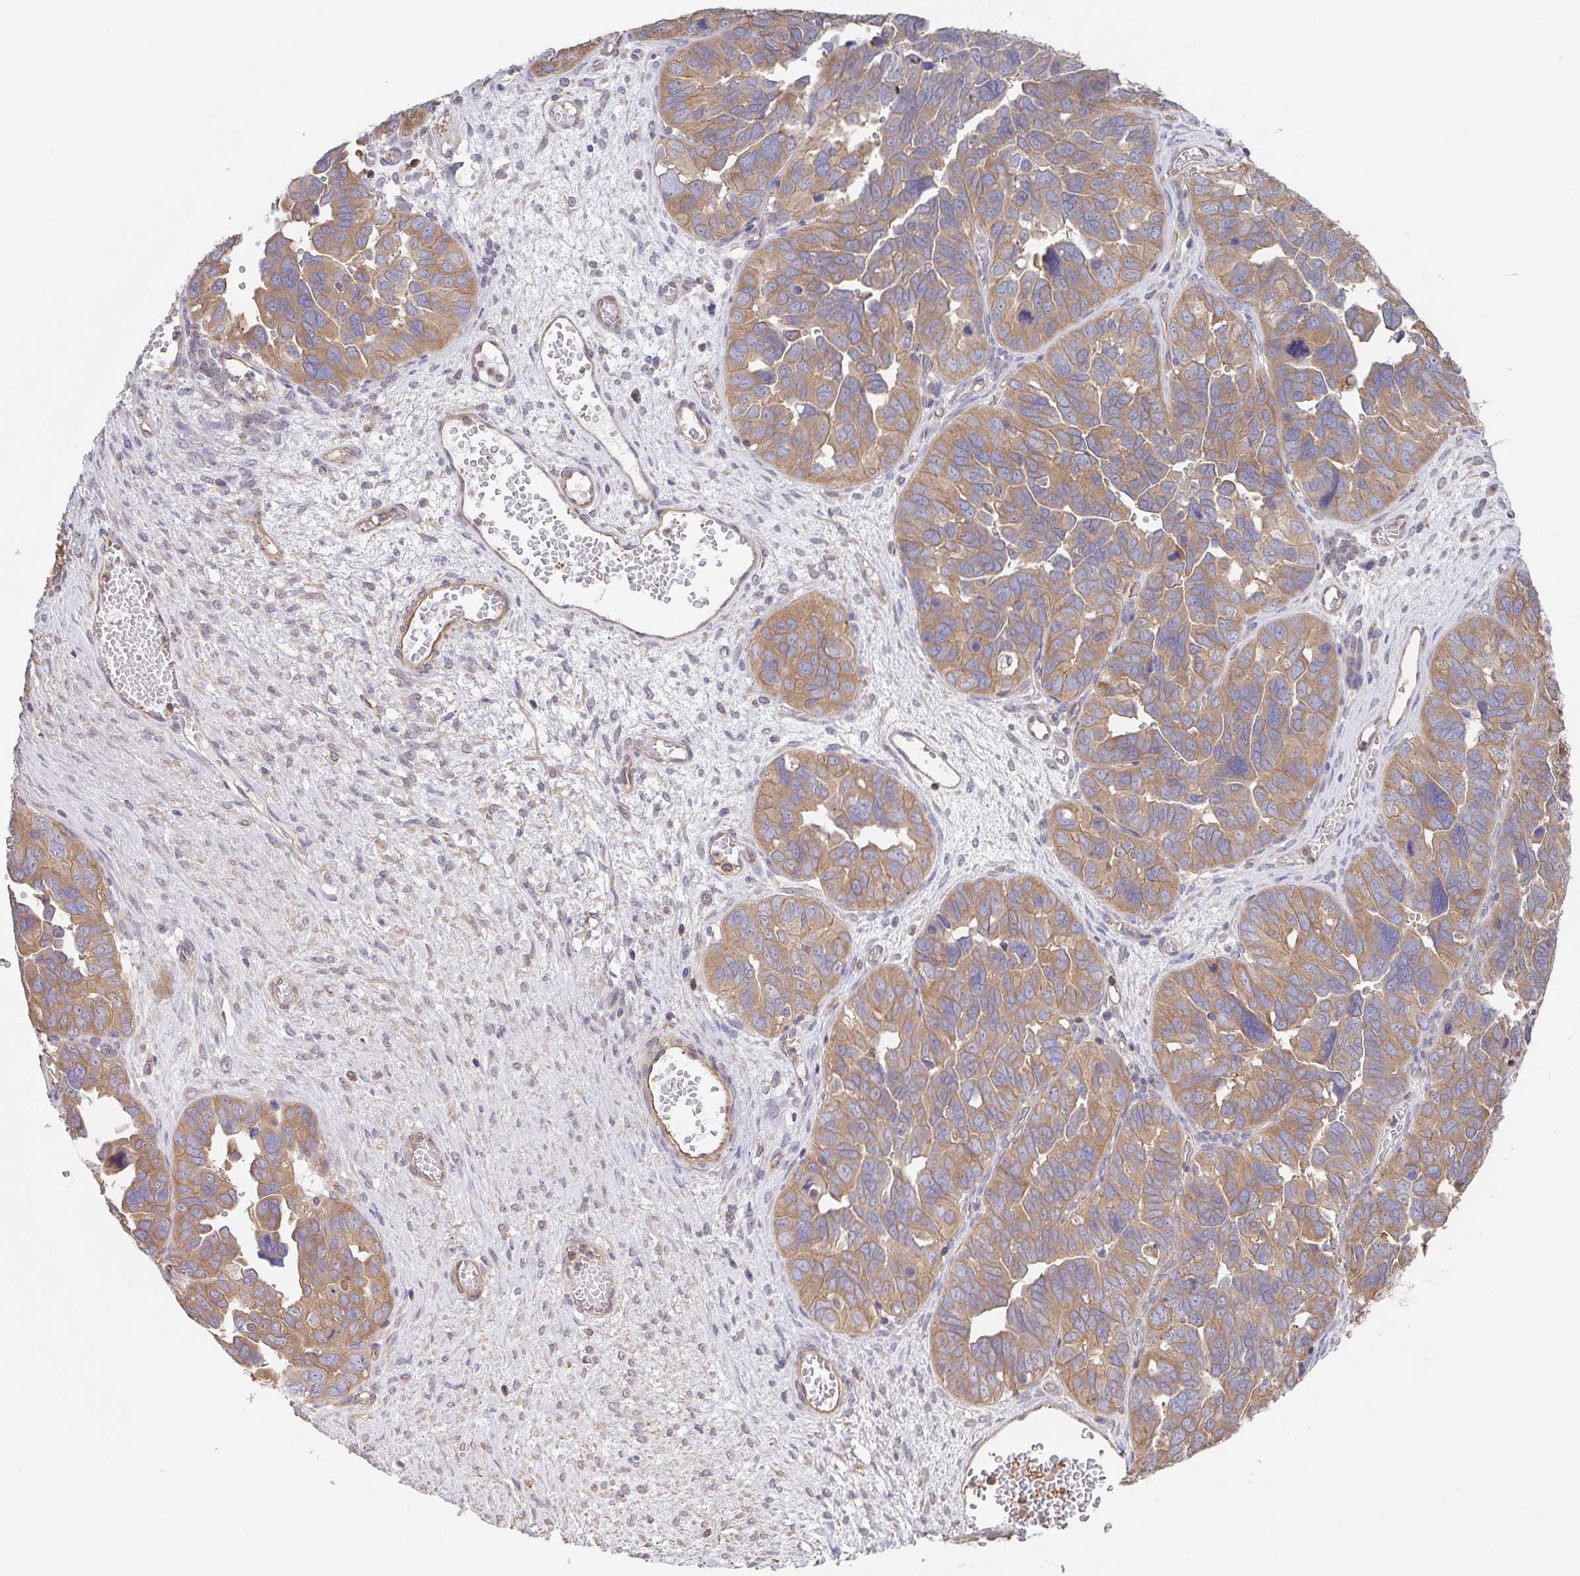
{"staining": {"intensity": "moderate", "quantity": ">75%", "location": "cytoplasmic/membranous"}, "tissue": "ovarian cancer", "cell_type": "Tumor cells", "image_type": "cancer", "snomed": [{"axis": "morphology", "description": "Cystadenocarcinoma, serous, NOS"}, {"axis": "topography", "description": "Ovary"}], "caption": "Serous cystadenocarcinoma (ovarian) stained with DAB immunohistochemistry (IHC) displays medium levels of moderate cytoplasmic/membranous staining in approximately >75% of tumor cells. (DAB (3,3'-diaminobenzidine) IHC with brightfield microscopy, high magnification).", "gene": "TMEM229A", "patient": {"sex": "female", "age": 64}}